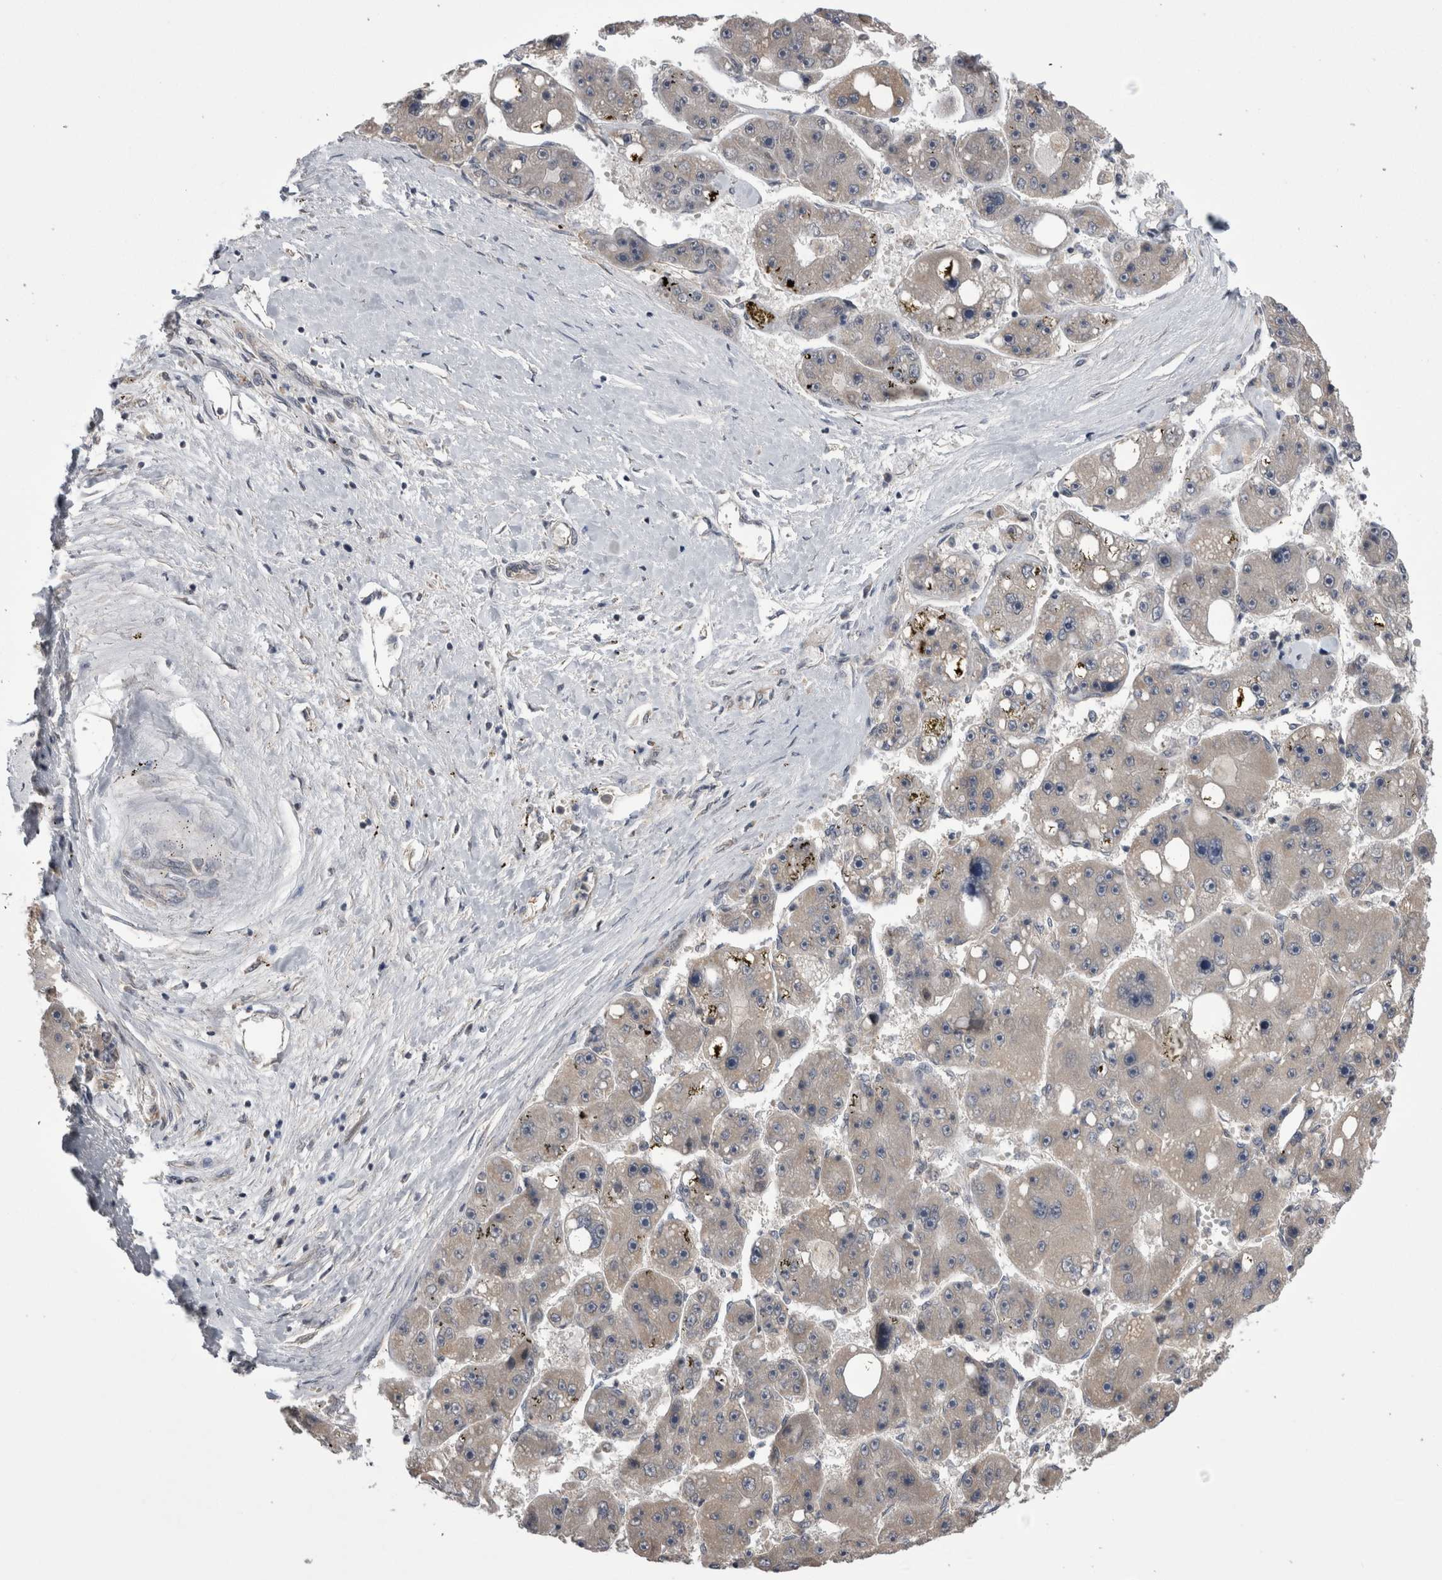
{"staining": {"intensity": "weak", "quantity": "<25%", "location": "cytoplasmic/membranous"}, "tissue": "liver cancer", "cell_type": "Tumor cells", "image_type": "cancer", "snomed": [{"axis": "morphology", "description": "Carcinoma, Hepatocellular, NOS"}, {"axis": "topography", "description": "Liver"}], "caption": "Tumor cells are negative for brown protein staining in liver cancer.", "gene": "ARHGAP29", "patient": {"sex": "female", "age": 61}}